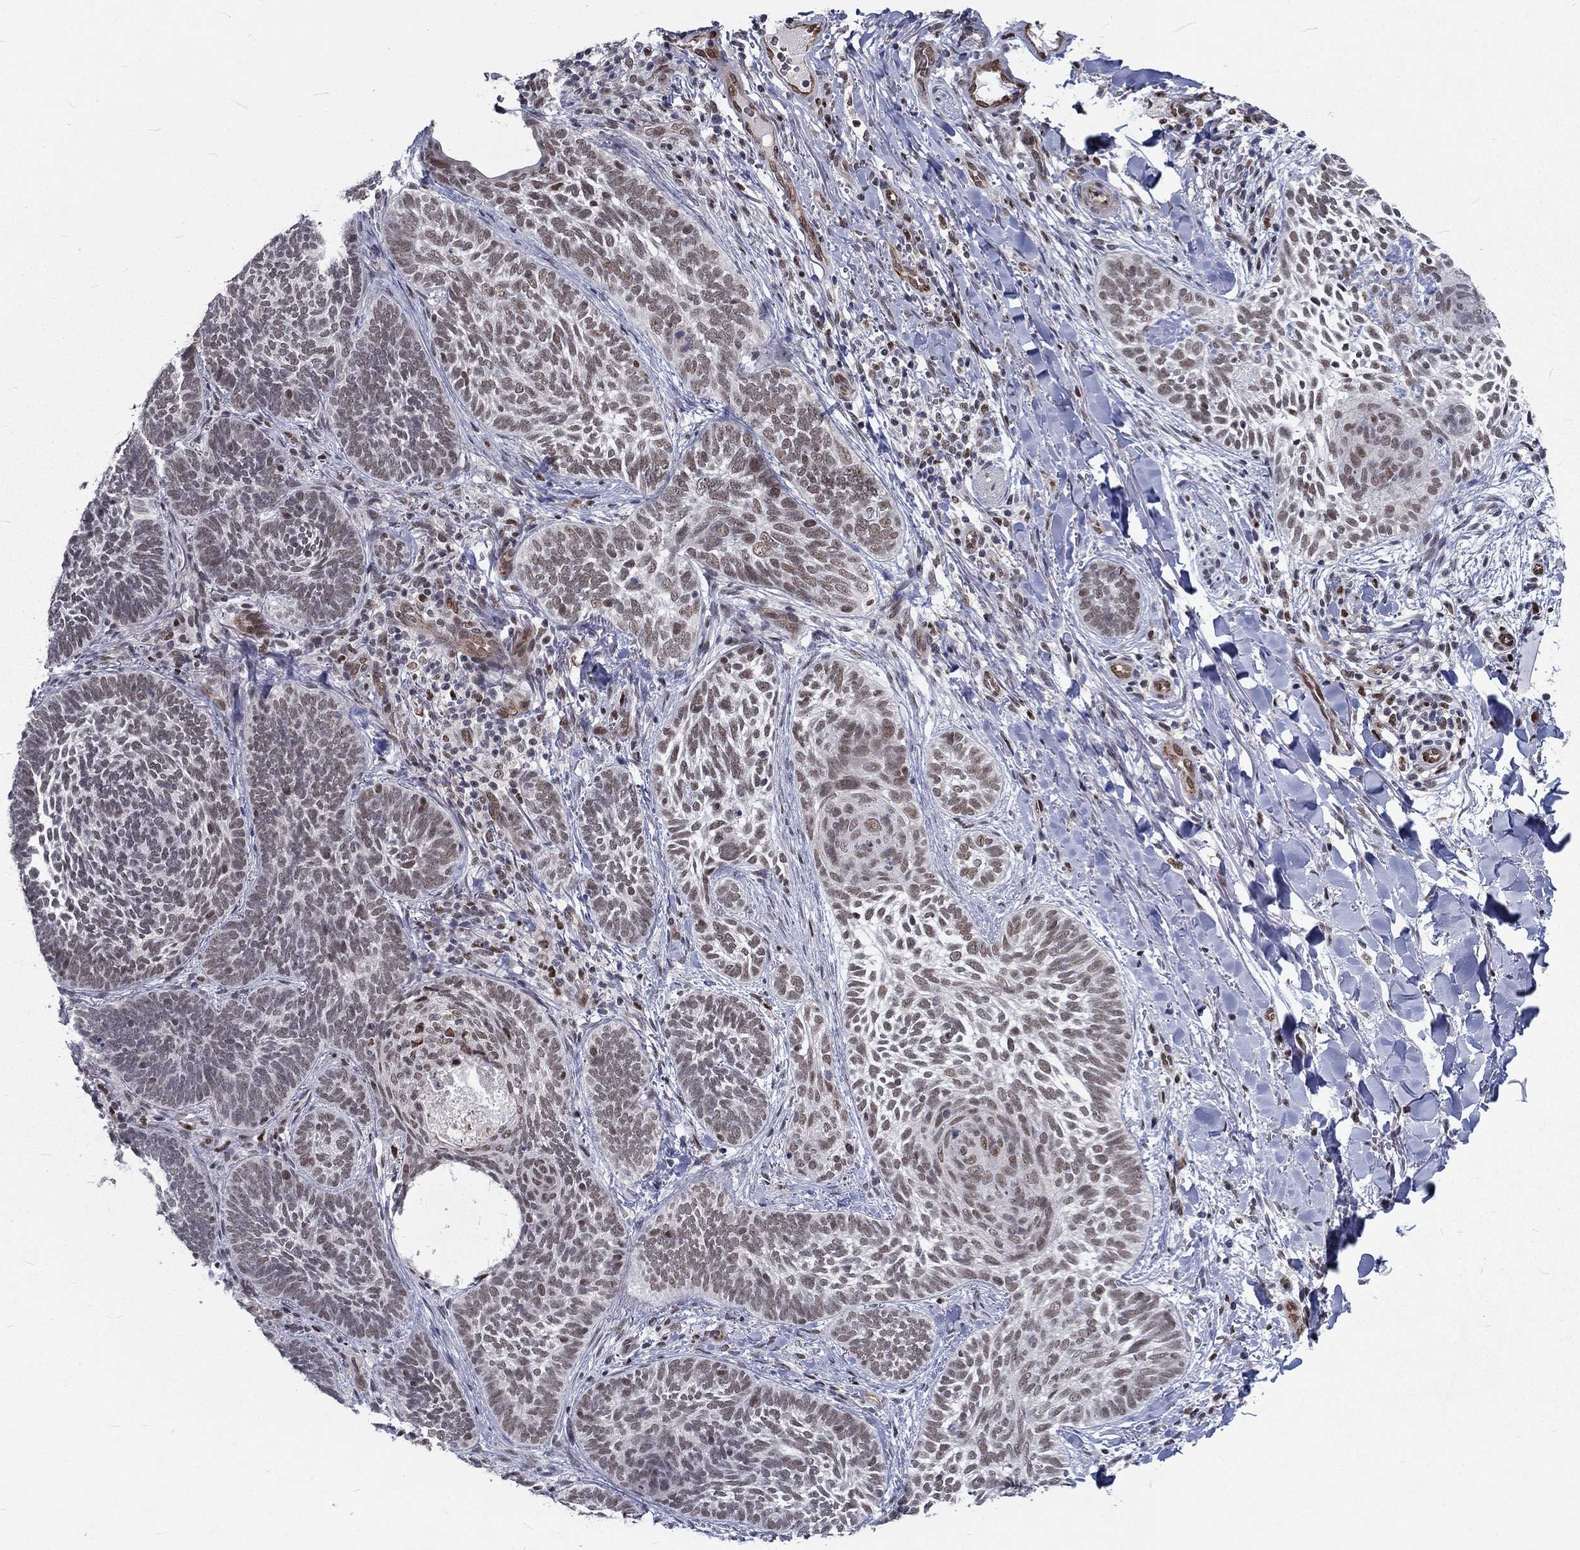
{"staining": {"intensity": "weak", "quantity": "25%-75%", "location": "nuclear"}, "tissue": "skin cancer", "cell_type": "Tumor cells", "image_type": "cancer", "snomed": [{"axis": "morphology", "description": "Normal tissue, NOS"}, {"axis": "morphology", "description": "Basal cell carcinoma"}, {"axis": "topography", "description": "Skin"}], "caption": "This histopathology image reveals immunohistochemistry (IHC) staining of basal cell carcinoma (skin), with low weak nuclear positivity in approximately 25%-75% of tumor cells.", "gene": "ZBED1", "patient": {"sex": "male", "age": 46}}